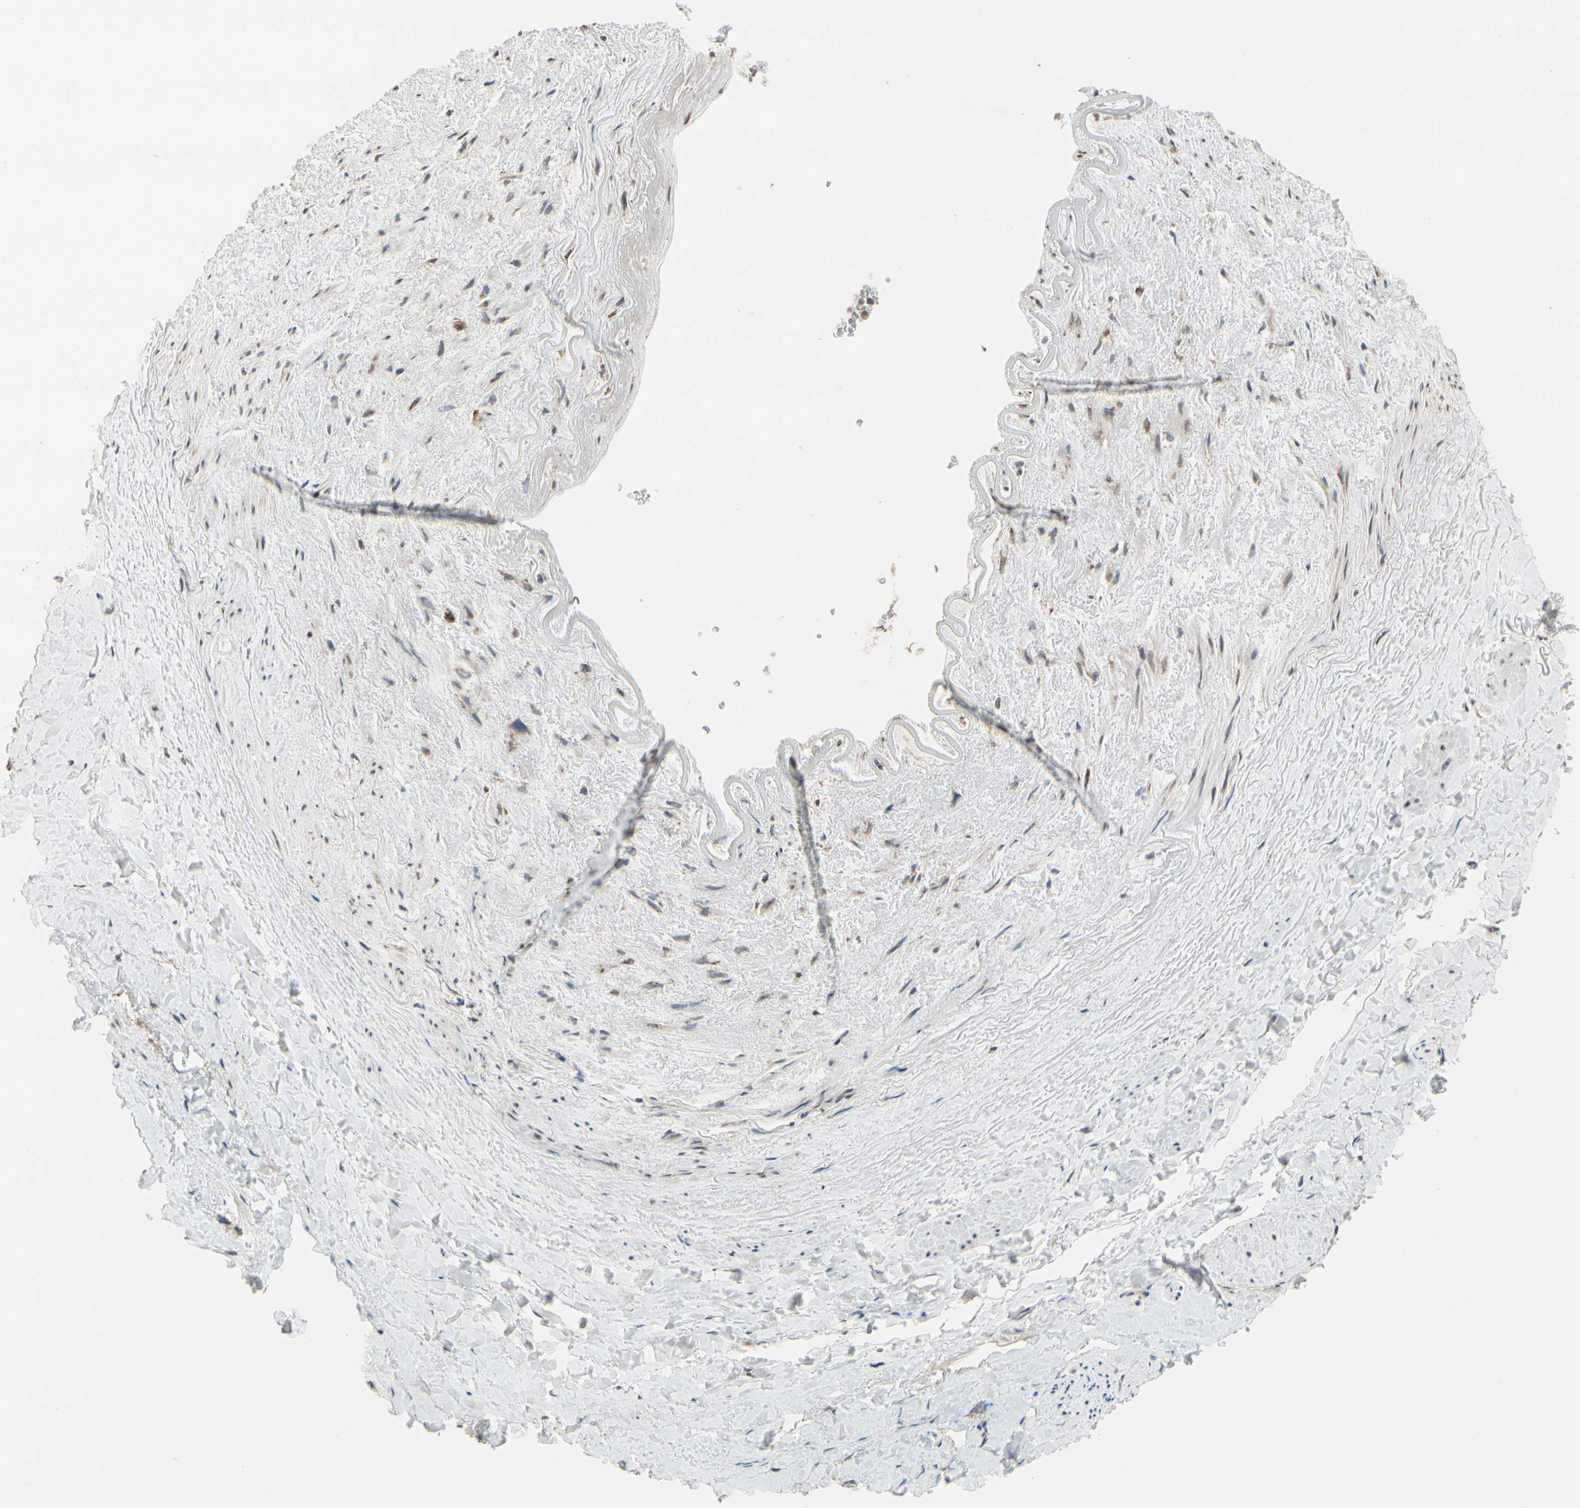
{"staining": {"intensity": "moderate", "quantity": ">75%", "location": "cytoplasmic/membranous"}, "tissue": "adipose tissue", "cell_type": "Adipocytes", "image_type": "normal", "snomed": [{"axis": "morphology", "description": "Normal tissue, NOS"}, {"axis": "topography", "description": "Peripheral nerve tissue"}], "caption": "Protein staining shows moderate cytoplasmic/membranous staining in about >75% of adipocytes in normal adipose tissue.", "gene": "RPN2", "patient": {"sex": "male", "age": 70}}